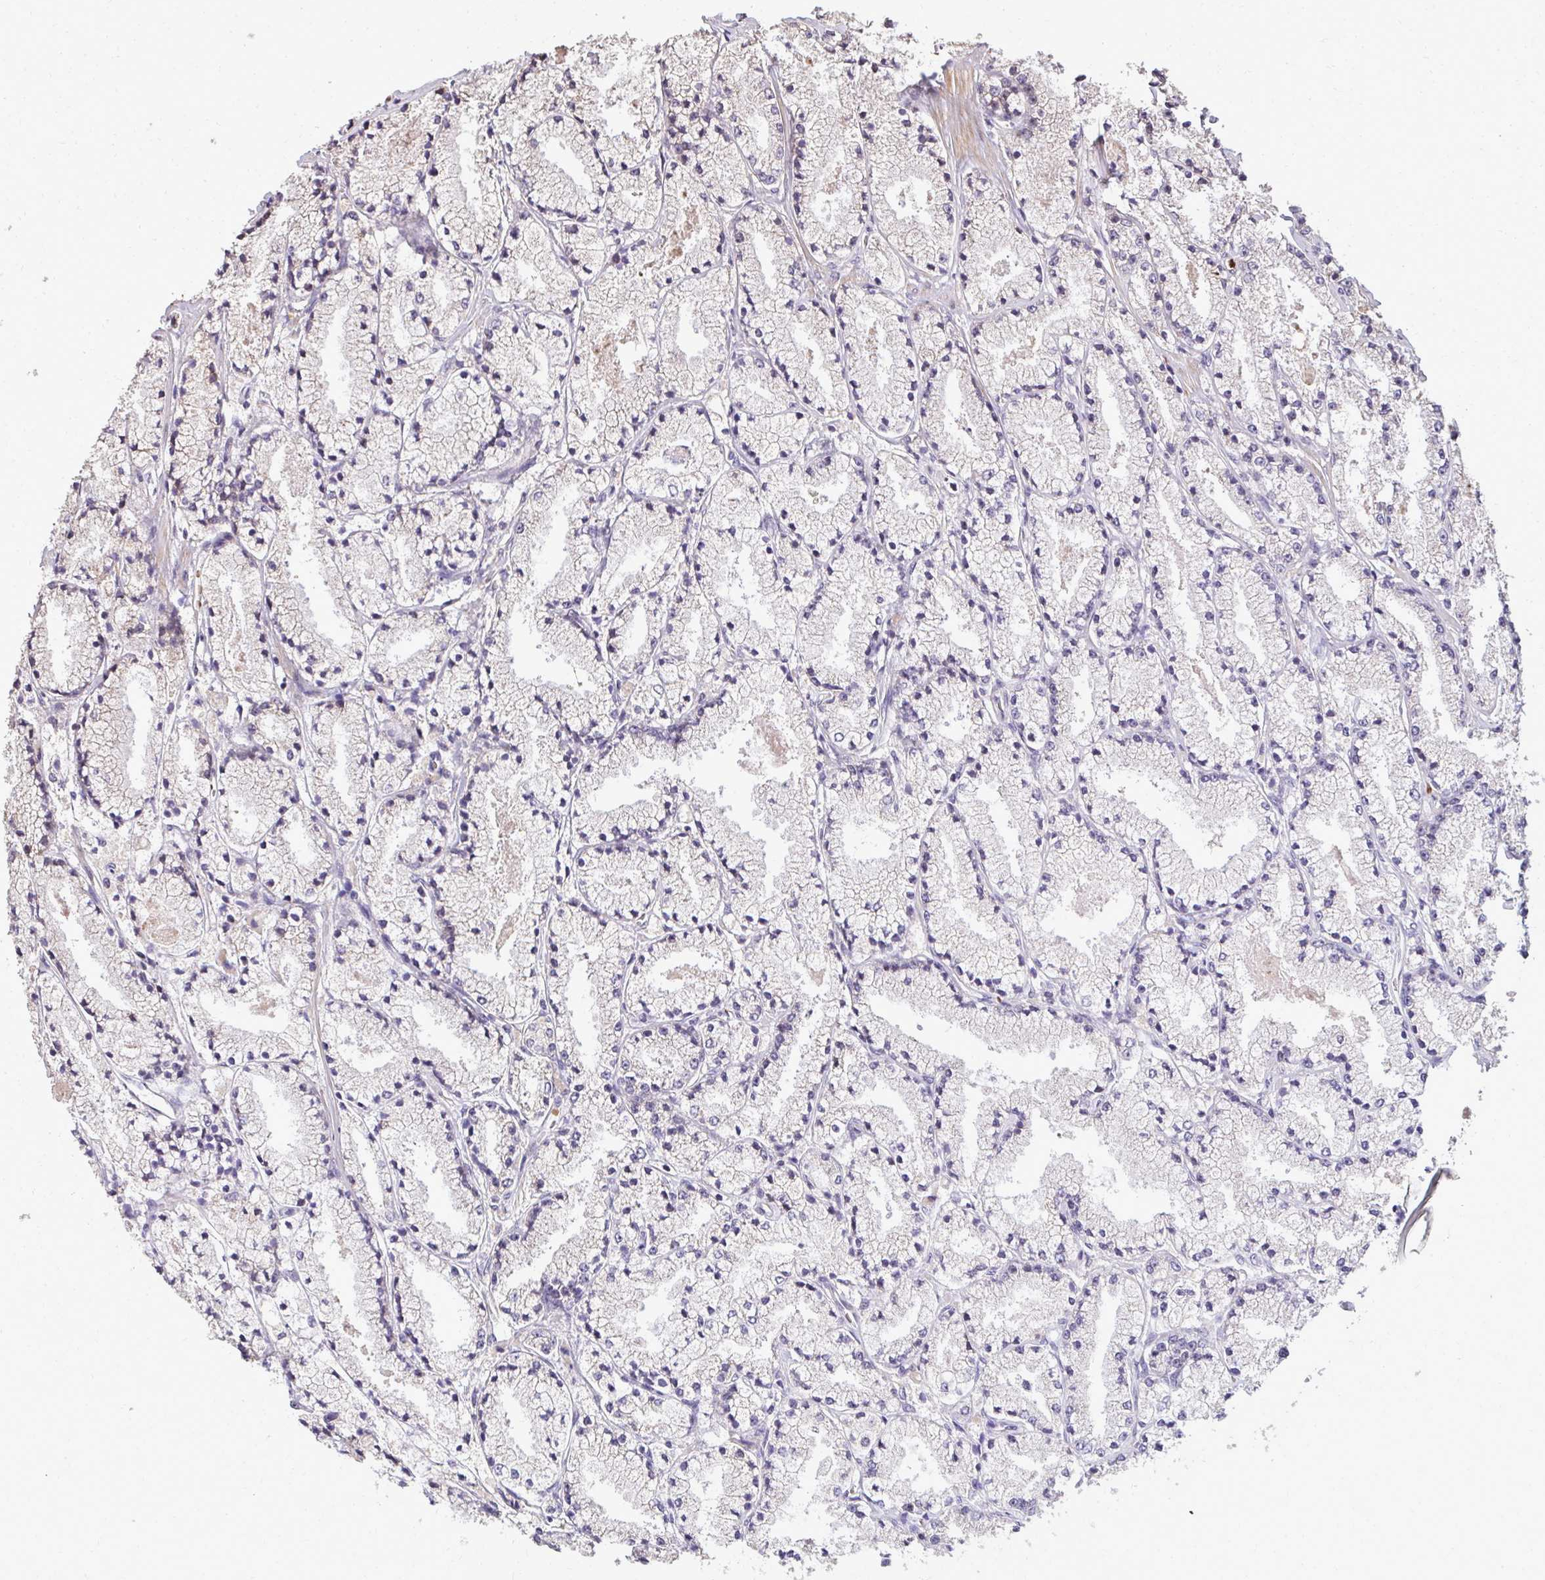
{"staining": {"intensity": "negative", "quantity": "none", "location": "none"}, "tissue": "prostate cancer", "cell_type": "Tumor cells", "image_type": "cancer", "snomed": [{"axis": "morphology", "description": "Adenocarcinoma, High grade"}, {"axis": "topography", "description": "Prostate"}], "caption": "This micrograph is of prostate cancer stained with IHC to label a protein in brown with the nuclei are counter-stained blue. There is no staining in tumor cells.", "gene": "FIBCD1", "patient": {"sex": "male", "age": 63}}